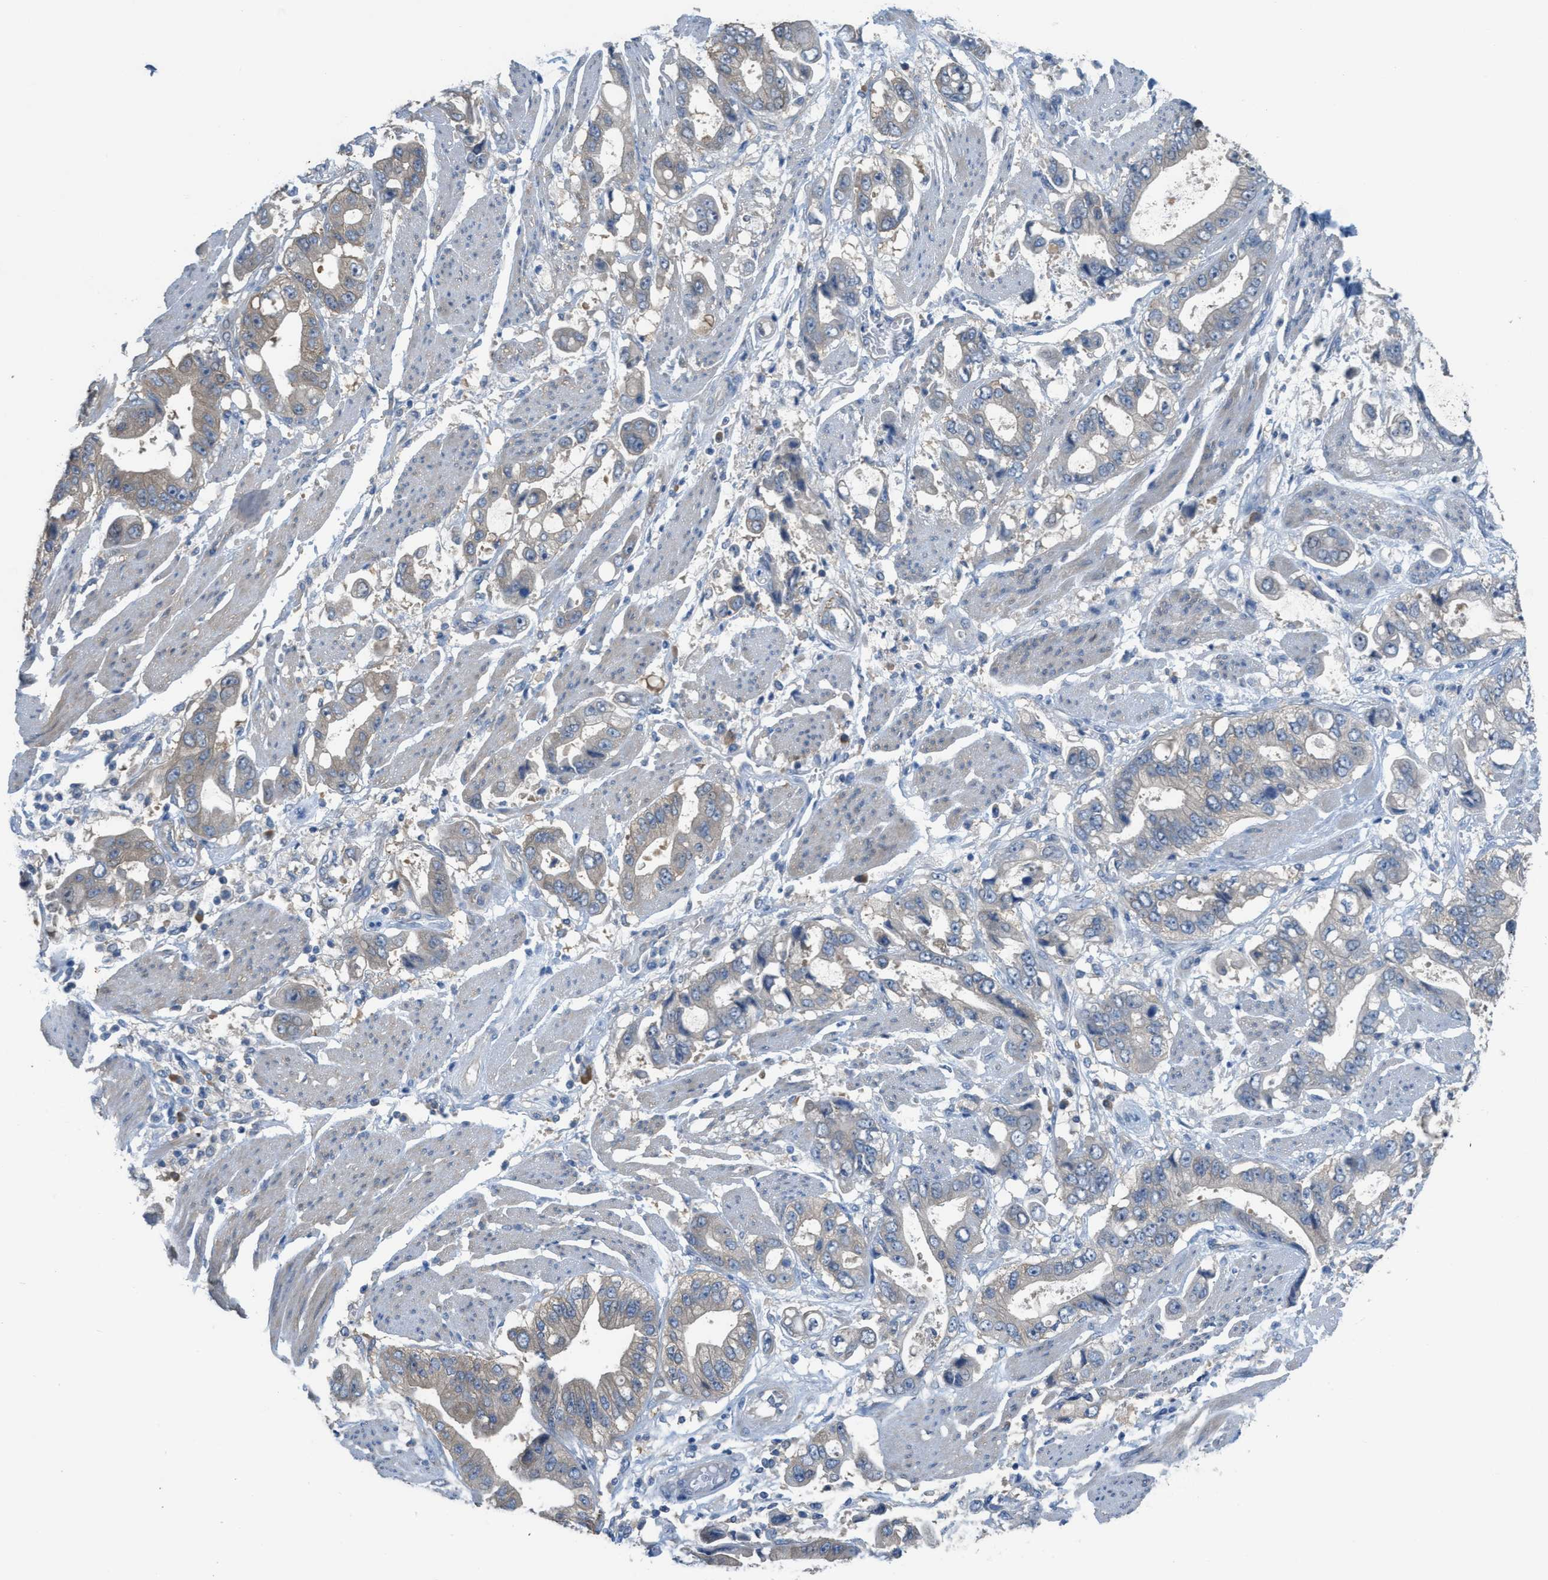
{"staining": {"intensity": "weak", "quantity": "<25%", "location": "cytoplasmic/membranous"}, "tissue": "stomach cancer", "cell_type": "Tumor cells", "image_type": "cancer", "snomed": [{"axis": "morphology", "description": "Normal tissue, NOS"}, {"axis": "morphology", "description": "Adenocarcinoma, NOS"}, {"axis": "topography", "description": "Stomach"}], "caption": "DAB (3,3'-diaminobenzidine) immunohistochemical staining of adenocarcinoma (stomach) demonstrates no significant expression in tumor cells.", "gene": "UBA5", "patient": {"sex": "male", "age": 62}}